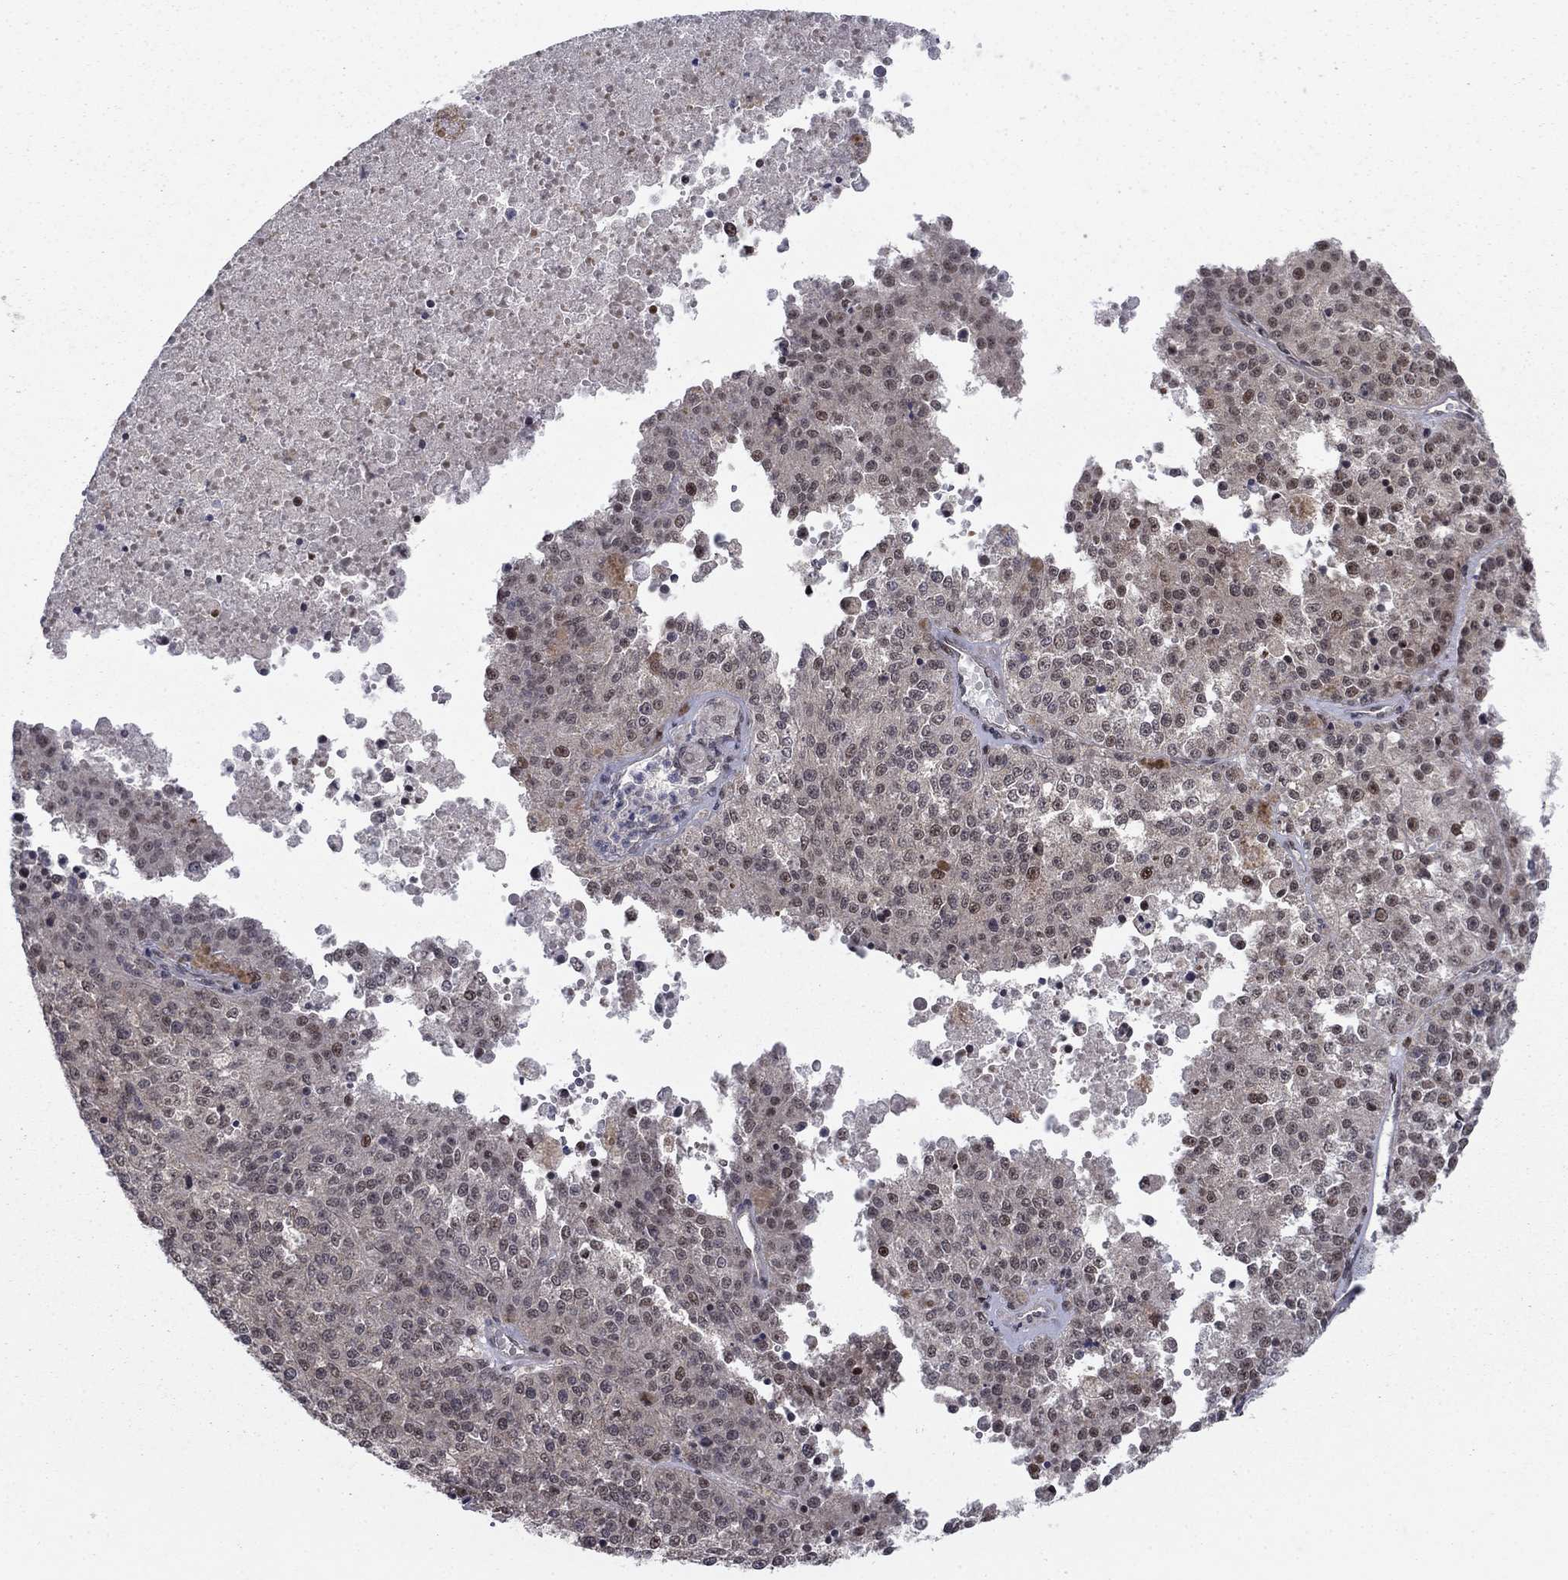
{"staining": {"intensity": "moderate", "quantity": "<25%", "location": "nuclear"}, "tissue": "melanoma", "cell_type": "Tumor cells", "image_type": "cancer", "snomed": [{"axis": "morphology", "description": "Malignant melanoma, Metastatic site"}, {"axis": "topography", "description": "Lymph node"}], "caption": "The histopathology image exhibits a brown stain indicating the presence of a protein in the nuclear of tumor cells in melanoma. (brown staining indicates protein expression, while blue staining denotes nuclei).", "gene": "PSMC1", "patient": {"sex": "female", "age": 64}}